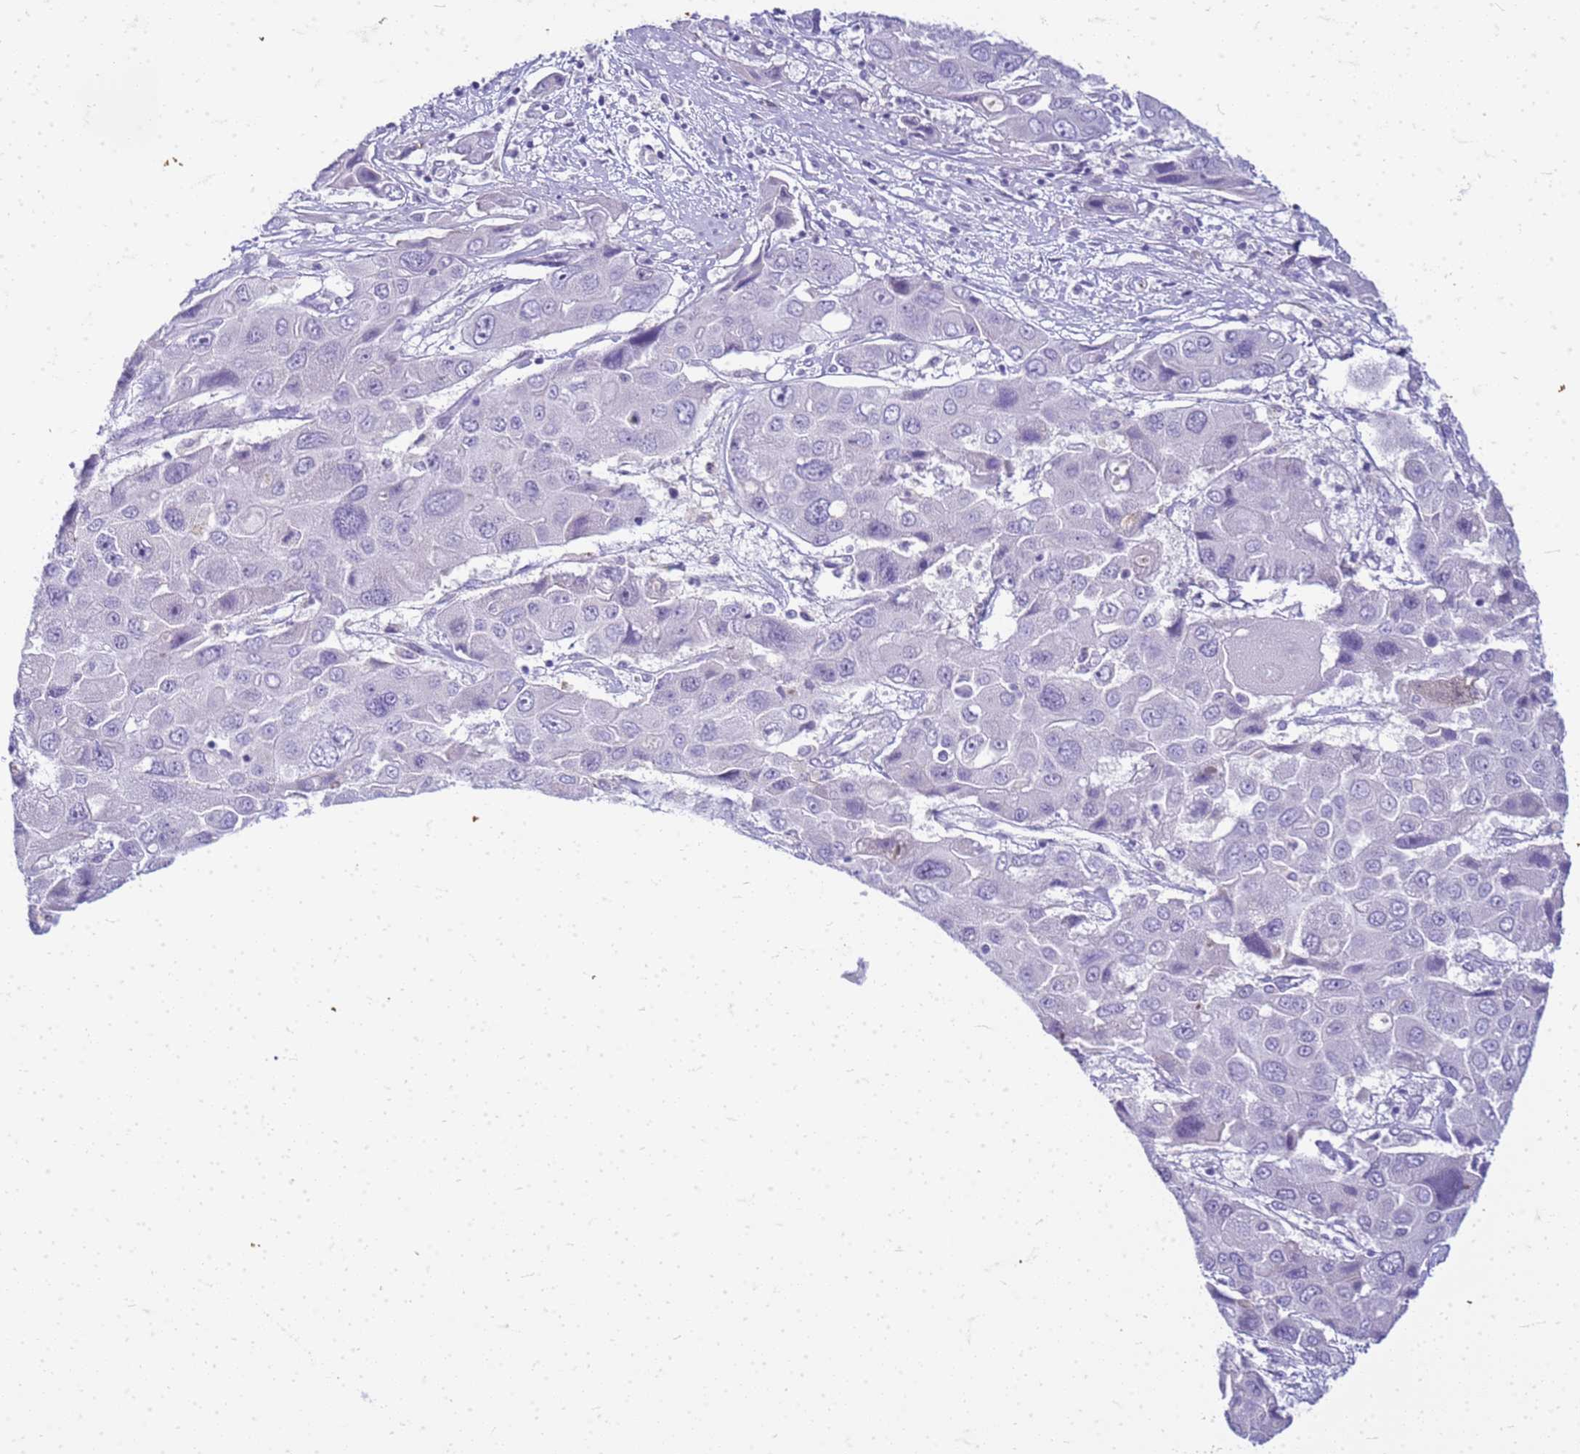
{"staining": {"intensity": "negative", "quantity": "none", "location": "none"}, "tissue": "liver cancer", "cell_type": "Tumor cells", "image_type": "cancer", "snomed": [{"axis": "morphology", "description": "Cholangiocarcinoma"}, {"axis": "topography", "description": "Liver"}], "caption": "Protein analysis of cholangiocarcinoma (liver) shows no significant staining in tumor cells.", "gene": "CFAP100", "patient": {"sex": "male", "age": 67}}